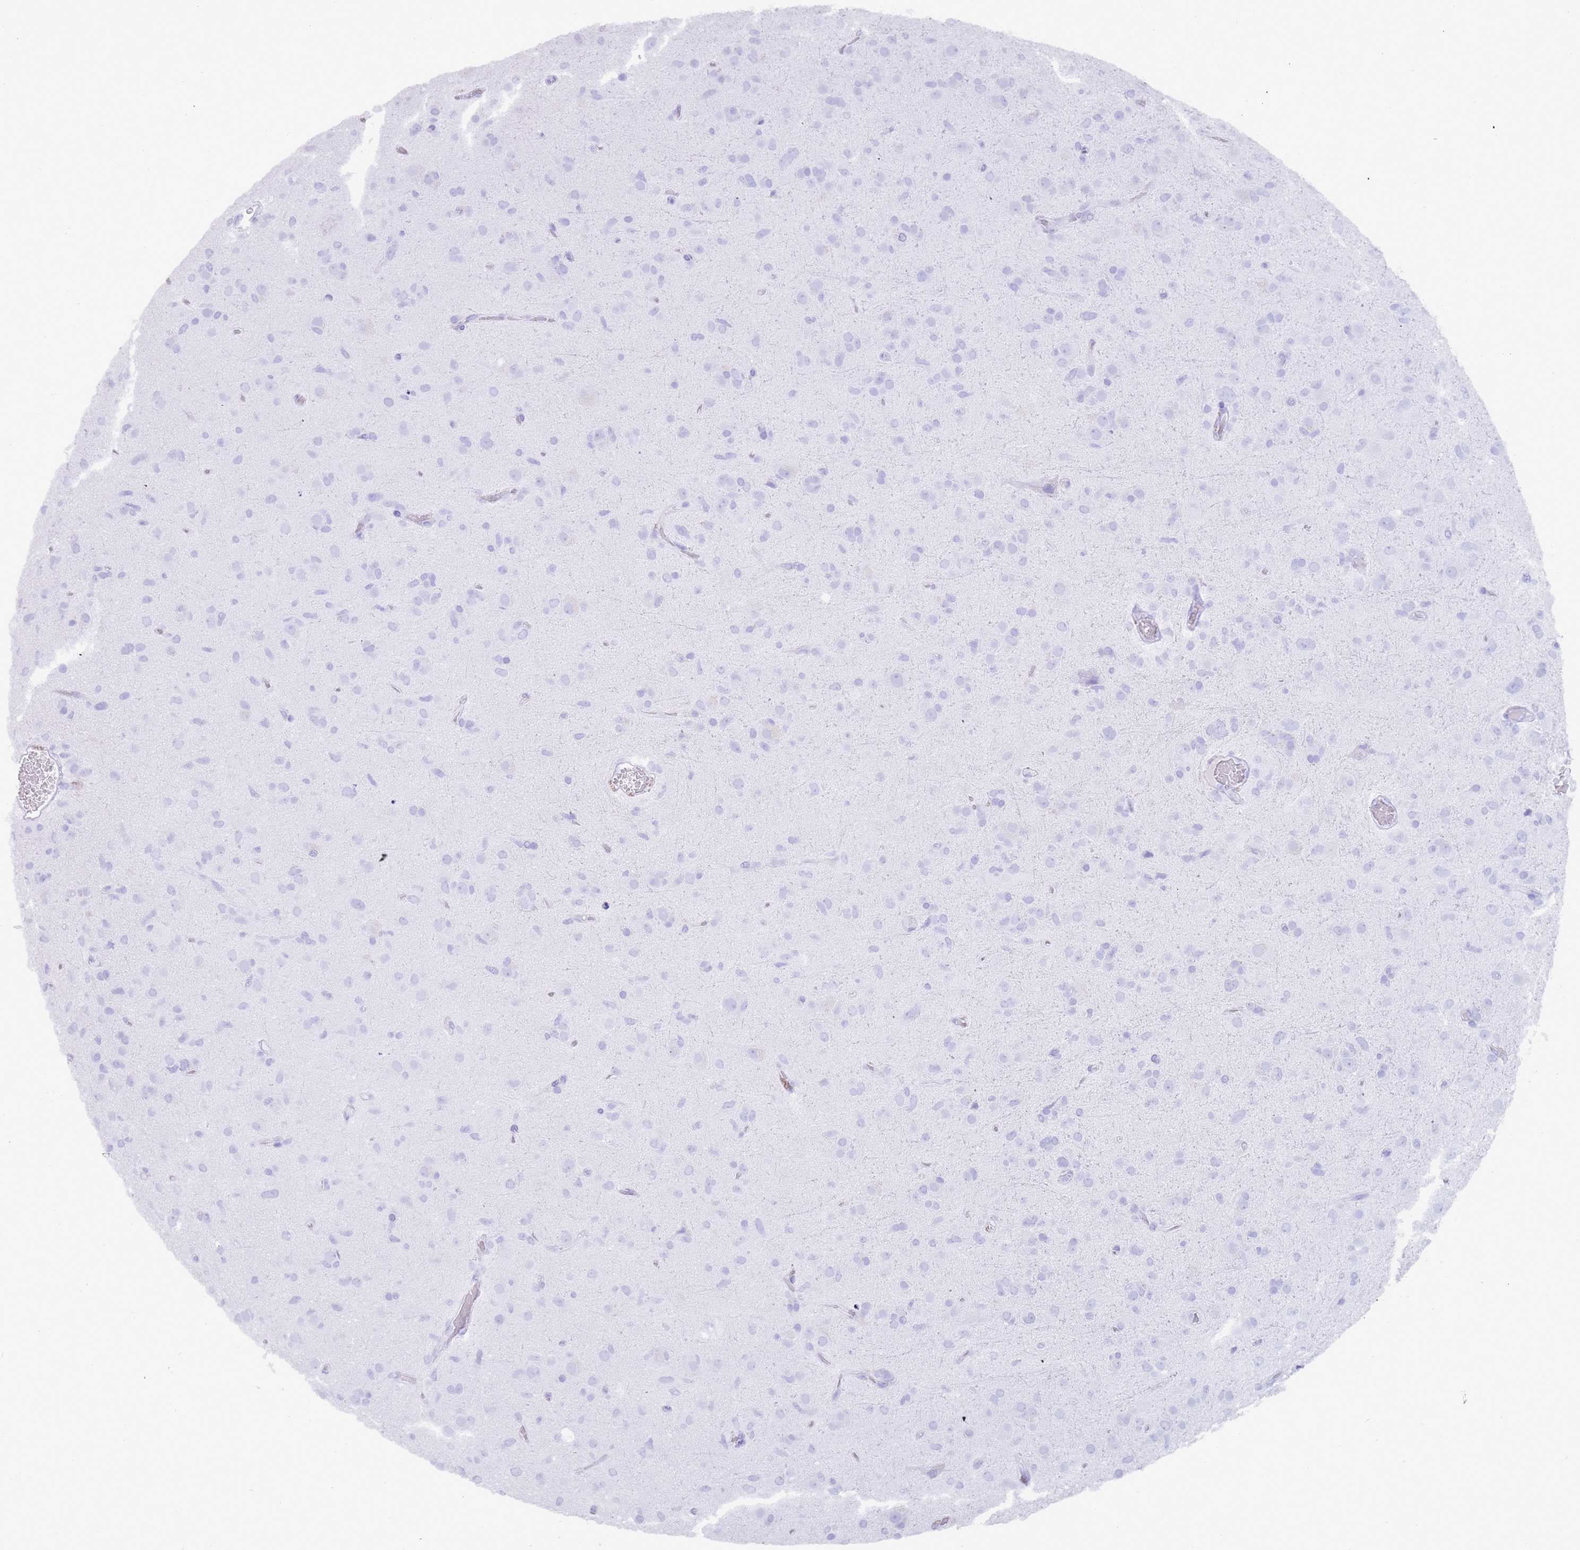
{"staining": {"intensity": "negative", "quantity": "none", "location": "none"}, "tissue": "glioma", "cell_type": "Tumor cells", "image_type": "cancer", "snomed": [{"axis": "morphology", "description": "Glioma, malignant, Low grade"}, {"axis": "topography", "description": "Brain"}], "caption": "Immunohistochemistry of human malignant low-grade glioma shows no expression in tumor cells.", "gene": "MYADML2", "patient": {"sex": "male", "age": 65}}